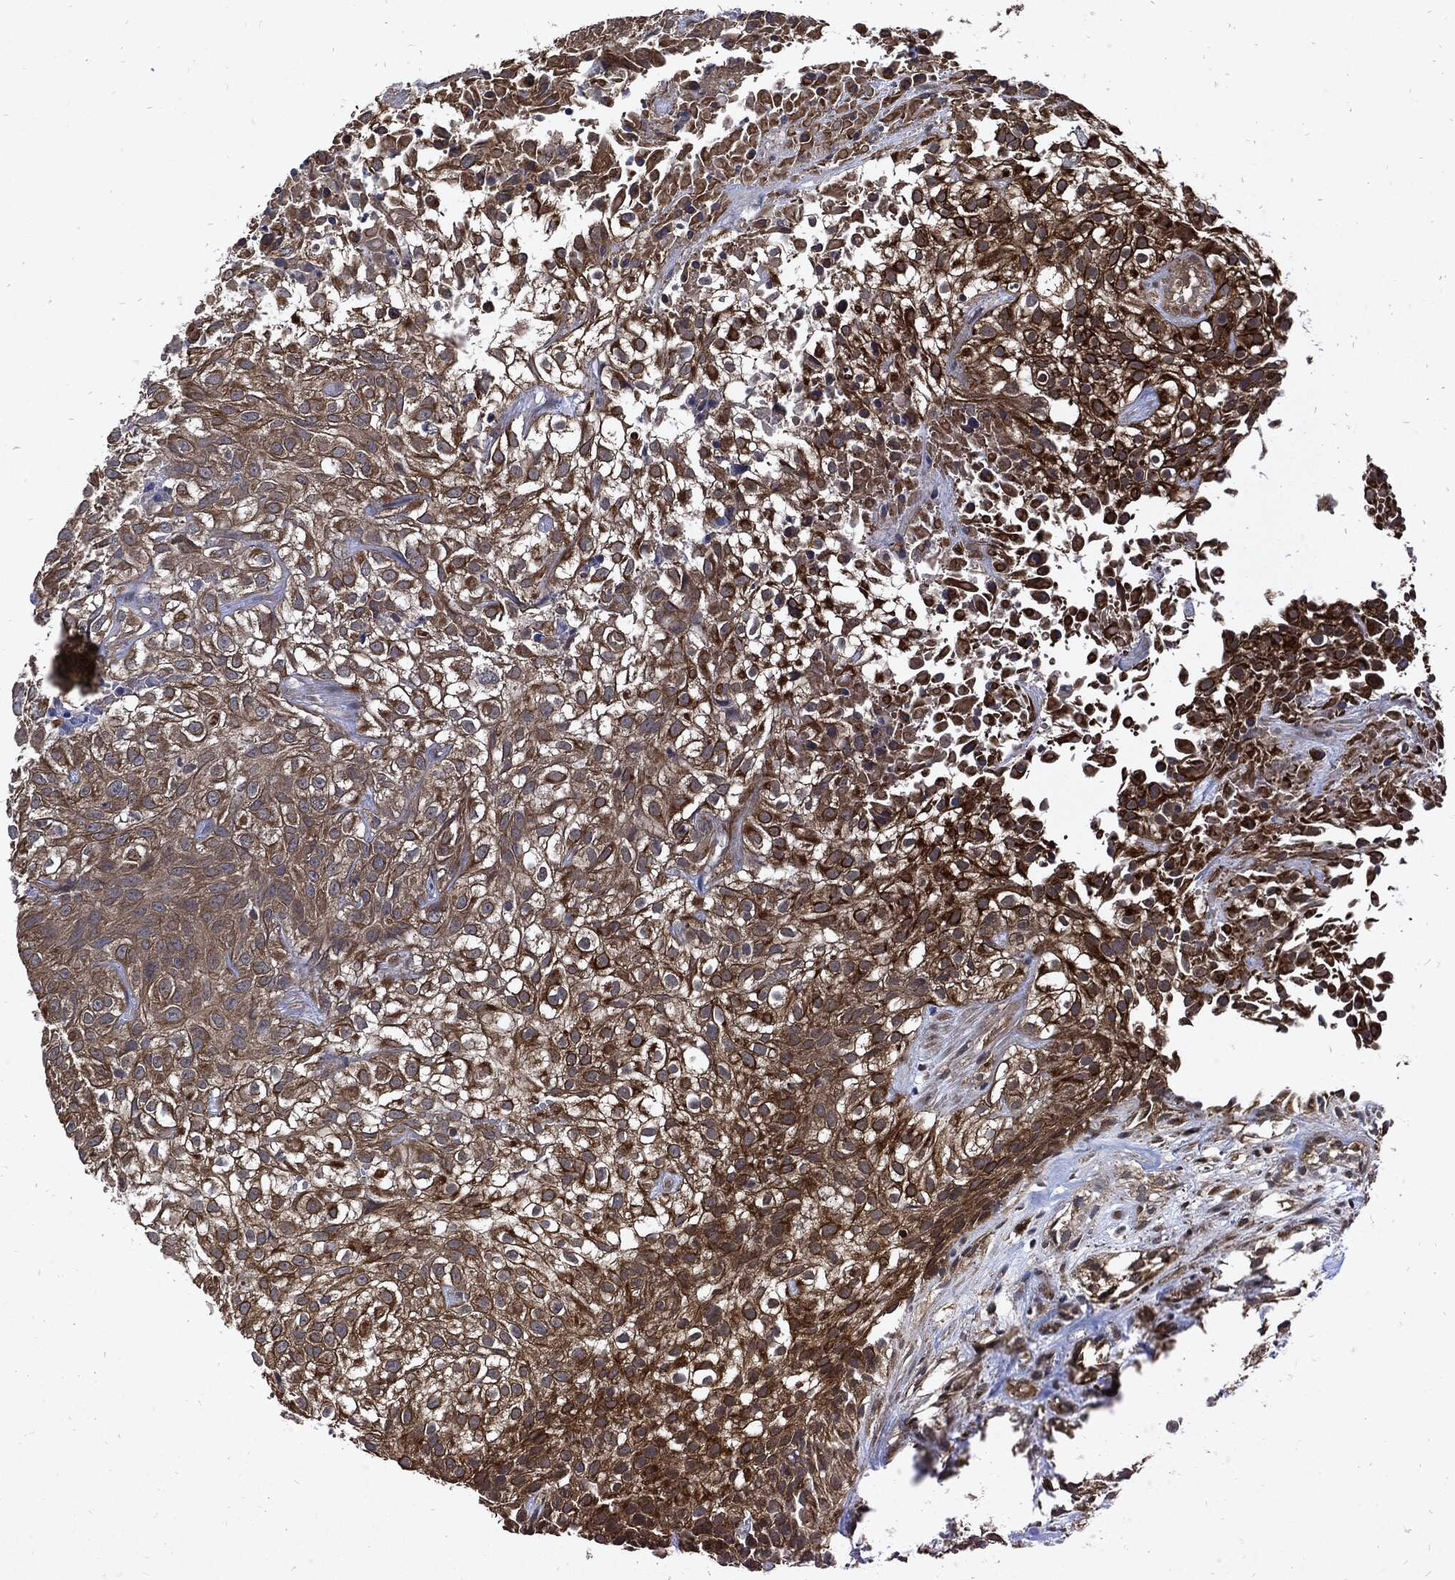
{"staining": {"intensity": "strong", "quantity": "25%-75%", "location": "cytoplasmic/membranous"}, "tissue": "urothelial cancer", "cell_type": "Tumor cells", "image_type": "cancer", "snomed": [{"axis": "morphology", "description": "Urothelial carcinoma, High grade"}, {"axis": "topography", "description": "Urinary bladder"}], "caption": "About 25%-75% of tumor cells in human high-grade urothelial carcinoma show strong cytoplasmic/membranous protein positivity as visualized by brown immunohistochemical staining.", "gene": "DCTN1", "patient": {"sex": "male", "age": 56}}